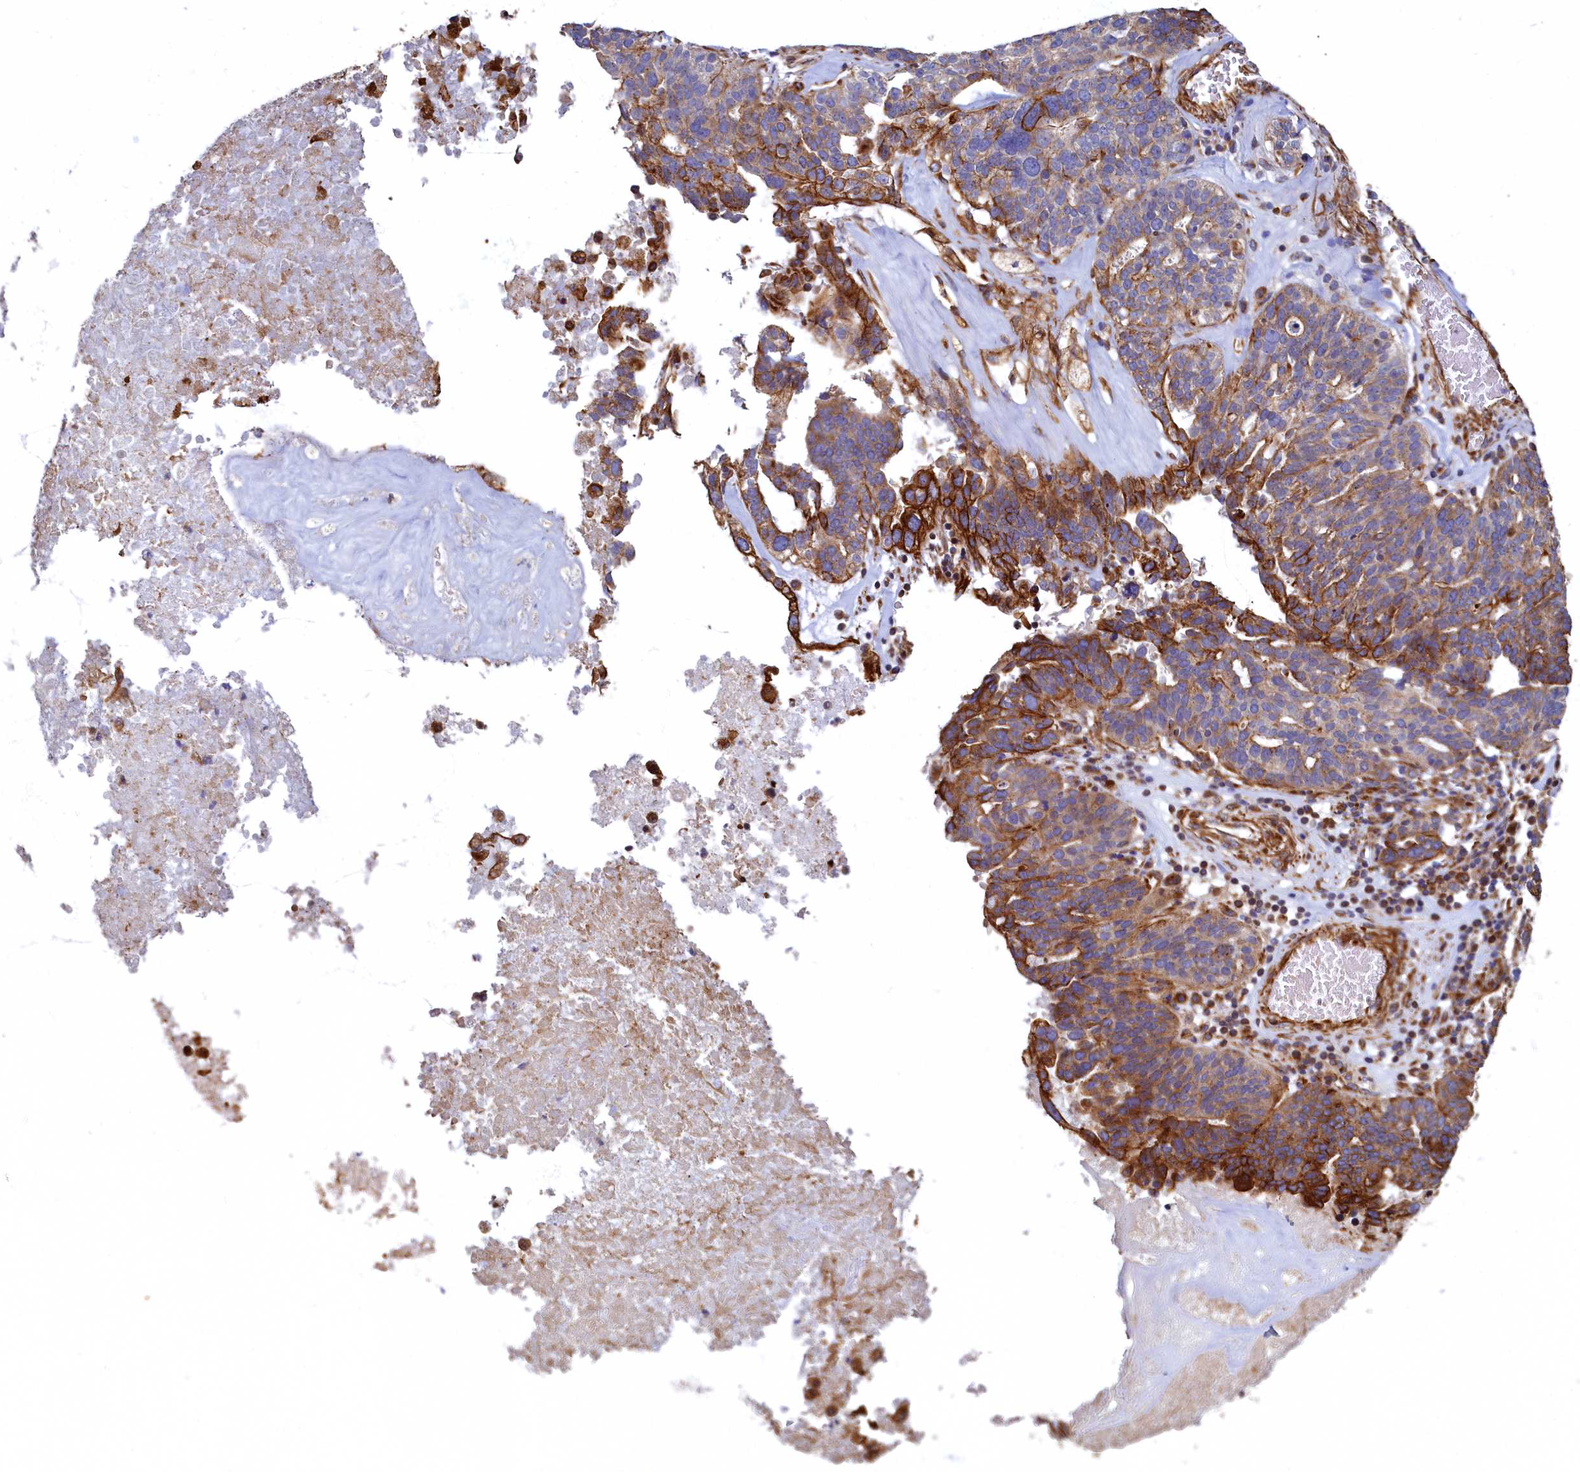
{"staining": {"intensity": "moderate", "quantity": ">75%", "location": "cytoplasmic/membranous"}, "tissue": "ovarian cancer", "cell_type": "Tumor cells", "image_type": "cancer", "snomed": [{"axis": "morphology", "description": "Cystadenocarcinoma, serous, NOS"}, {"axis": "topography", "description": "Ovary"}], "caption": "IHC (DAB (3,3'-diaminobenzidine)) staining of ovarian cancer (serous cystadenocarcinoma) displays moderate cytoplasmic/membranous protein positivity in approximately >75% of tumor cells.", "gene": "LRRC57", "patient": {"sex": "female", "age": 59}}